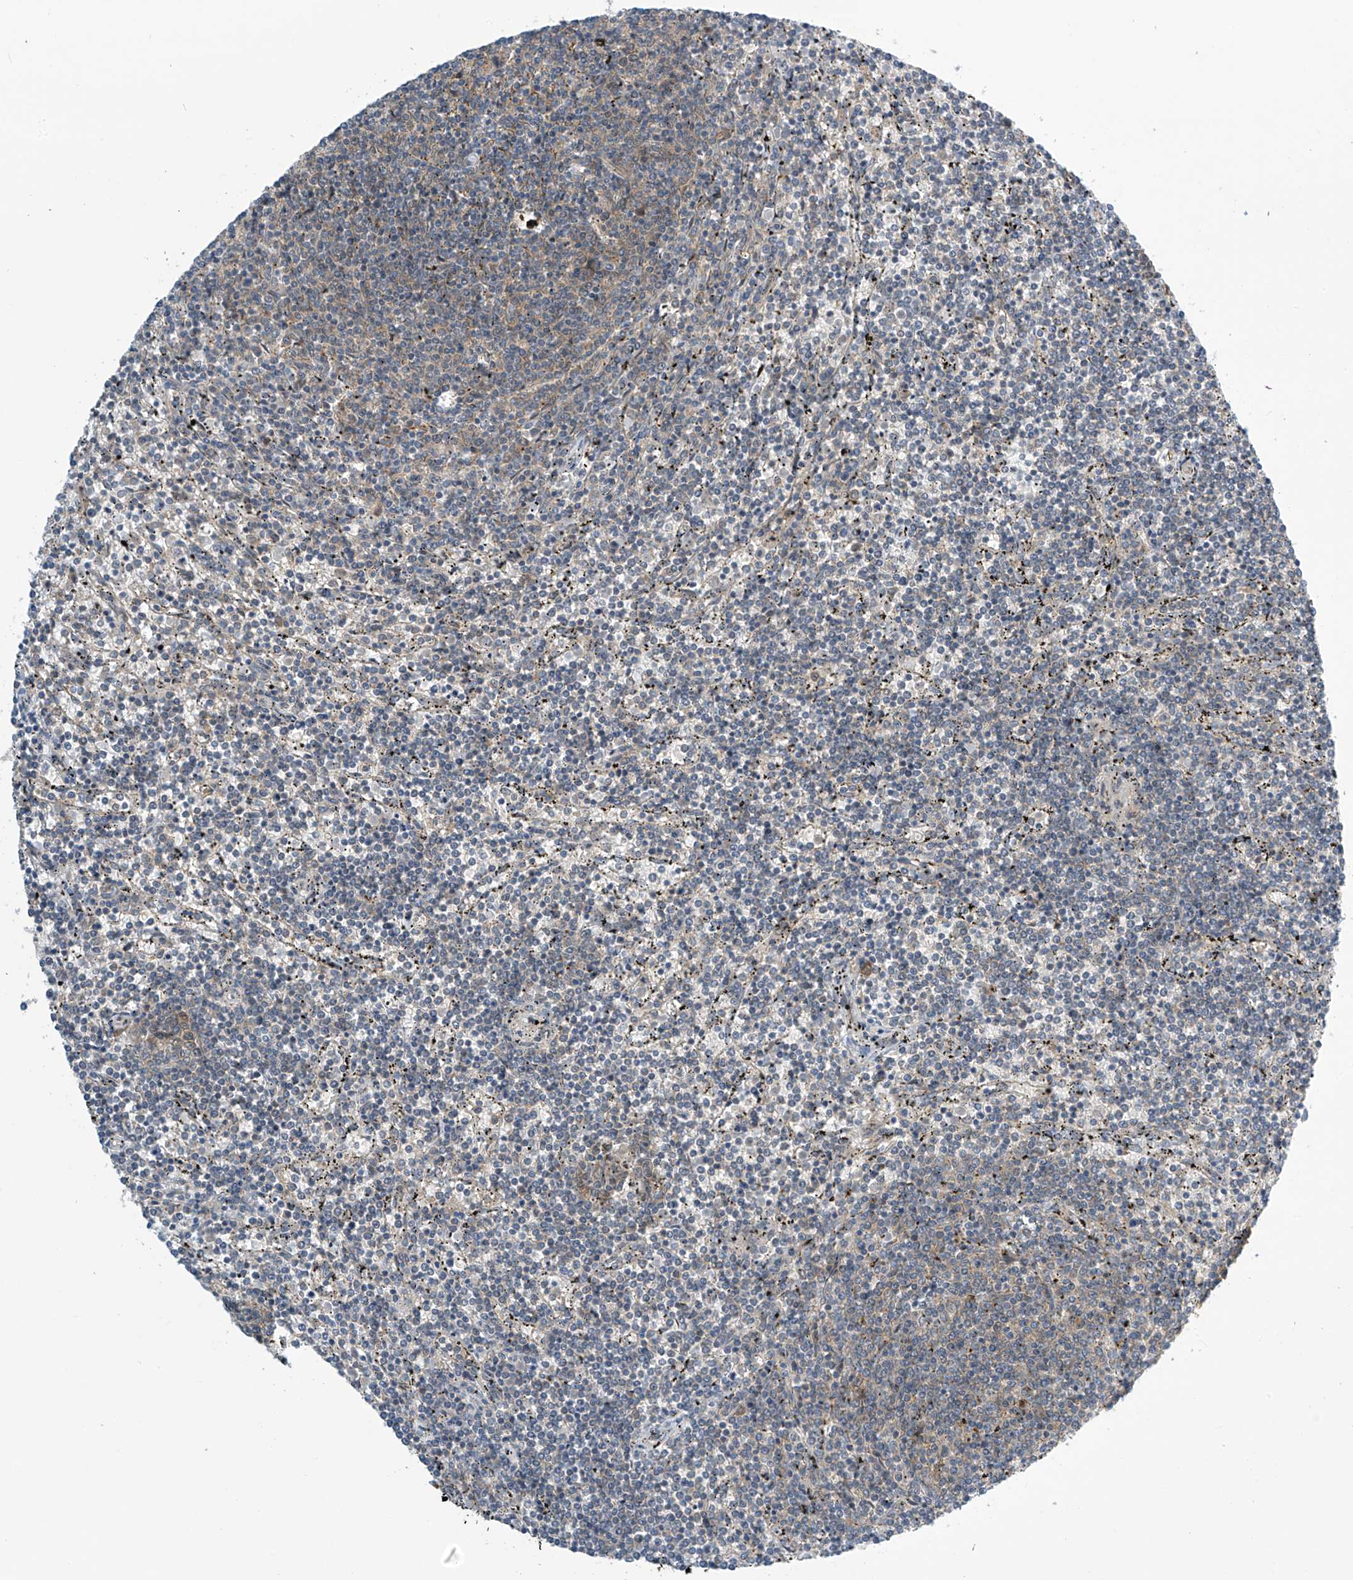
{"staining": {"intensity": "weak", "quantity": "<25%", "location": "cytoplasmic/membranous"}, "tissue": "lymphoma", "cell_type": "Tumor cells", "image_type": "cancer", "snomed": [{"axis": "morphology", "description": "Malignant lymphoma, non-Hodgkin's type, Low grade"}, {"axis": "topography", "description": "Spleen"}], "caption": "High power microscopy histopathology image of an IHC image of lymphoma, revealing no significant staining in tumor cells.", "gene": "FSD1L", "patient": {"sex": "female", "age": 50}}